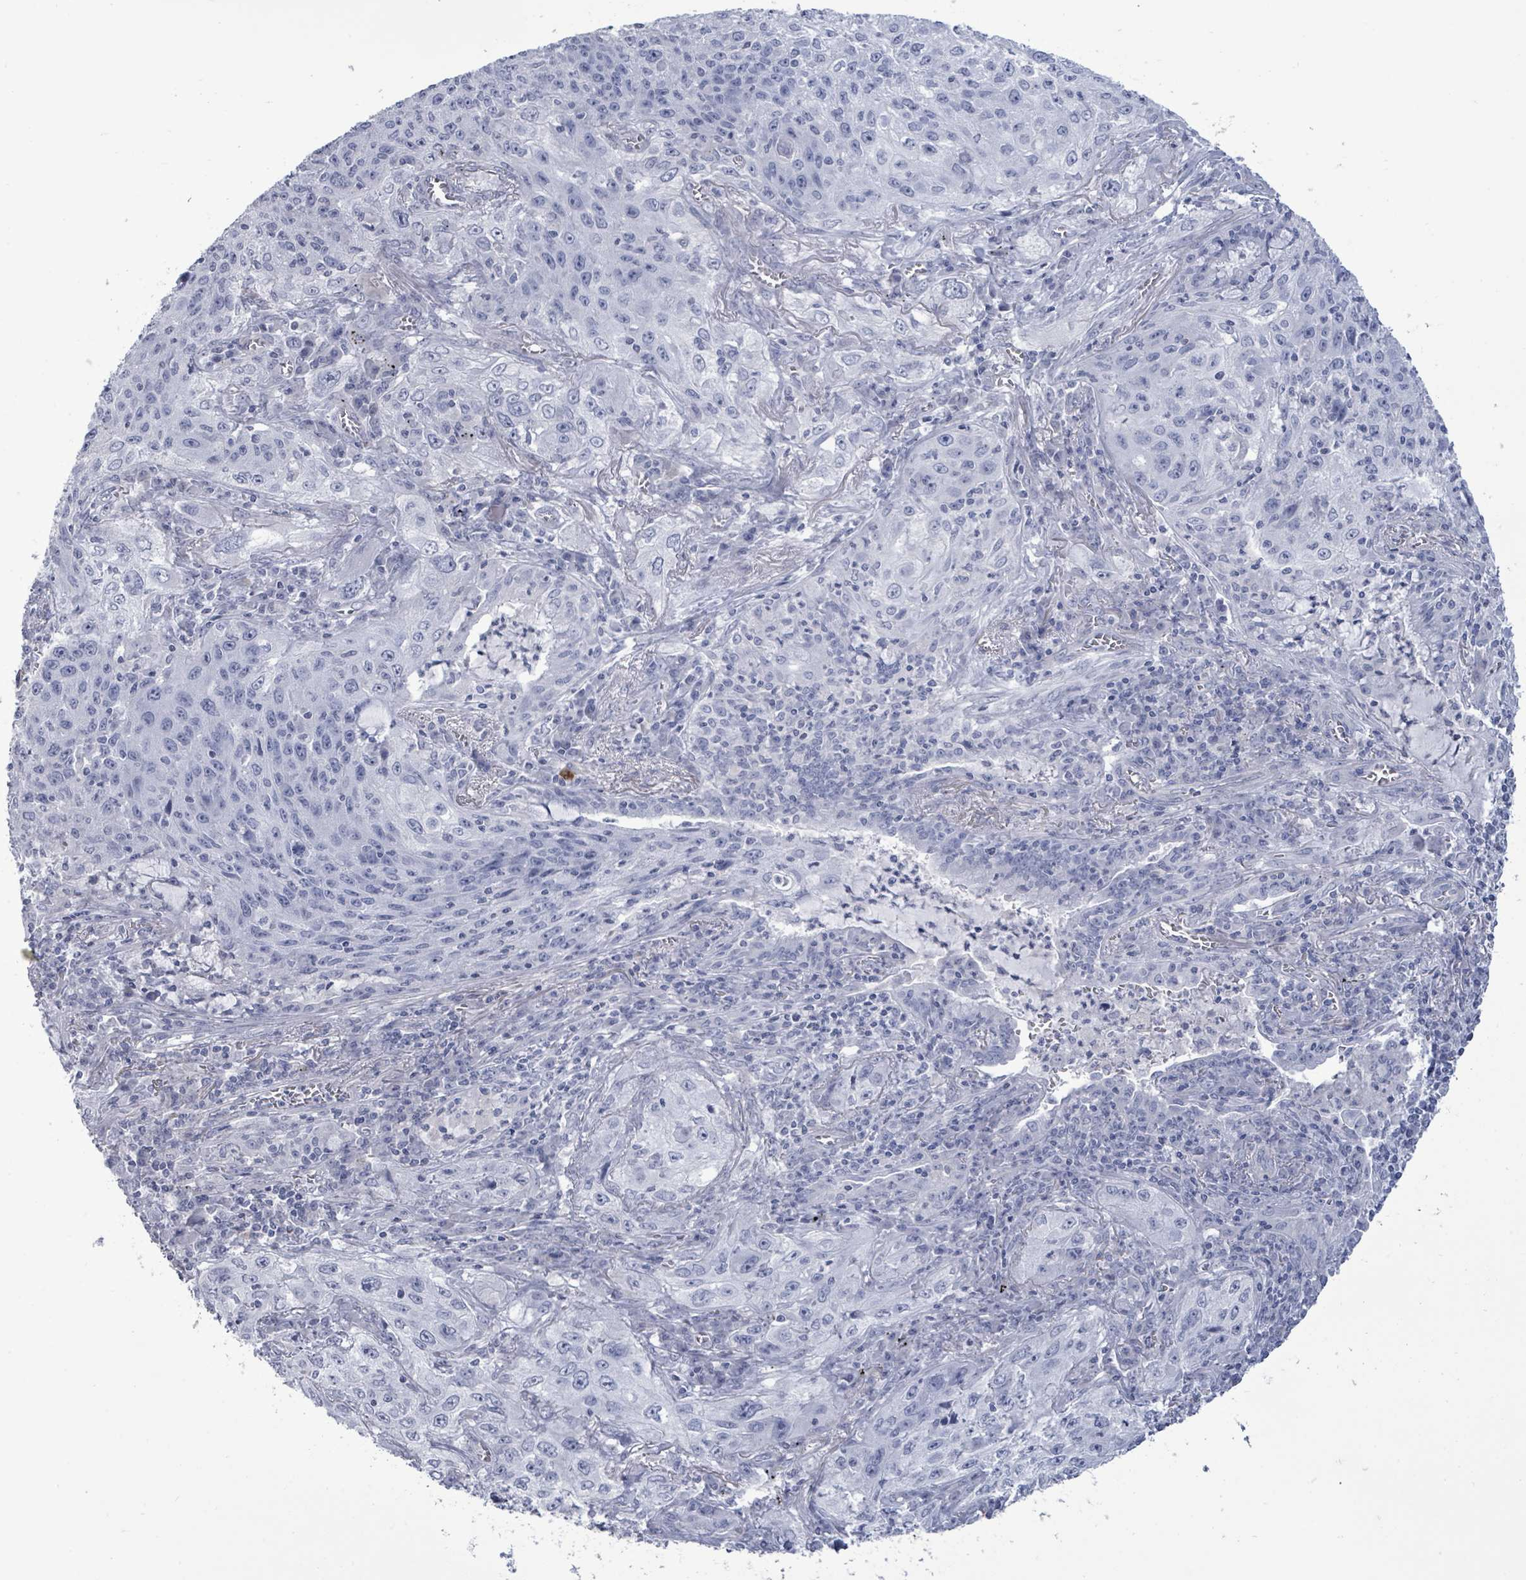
{"staining": {"intensity": "negative", "quantity": "none", "location": "none"}, "tissue": "lung cancer", "cell_type": "Tumor cells", "image_type": "cancer", "snomed": [{"axis": "morphology", "description": "Squamous cell carcinoma, NOS"}, {"axis": "topography", "description": "Lung"}], "caption": "Photomicrograph shows no protein staining in tumor cells of squamous cell carcinoma (lung) tissue.", "gene": "CT45A5", "patient": {"sex": "female", "age": 69}}